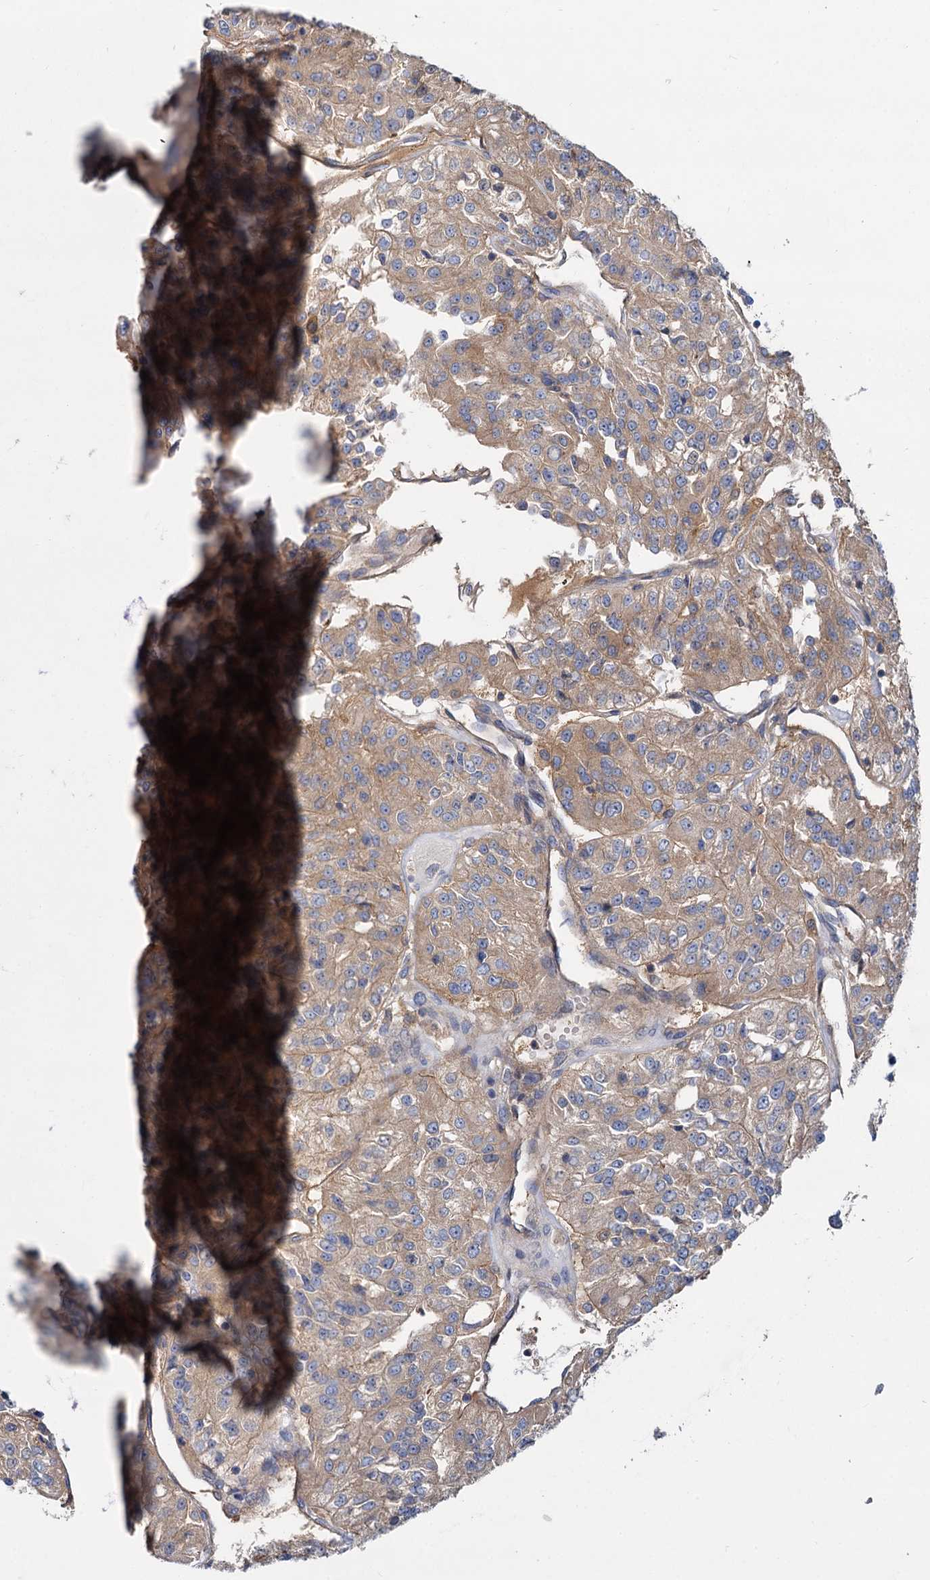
{"staining": {"intensity": "moderate", "quantity": "25%-75%", "location": "cytoplasmic/membranous"}, "tissue": "renal cancer", "cell_type": "Tumor cells", "image_type": "cancer", "snomed": [{"axis": "morphology", "description": "Adenocarcinoma, NOS"}, {"axis": "topography", "description": "Kidney"}], "caption": "An IHC histopathology image of tumor tissue is shown. Protein staining in brown shows moderate cytoplasmic/membranous positivity in renal cancer within tumor cells.", "gene": "ALKBH7", "patient": {"sex": "female", "age": 63}}